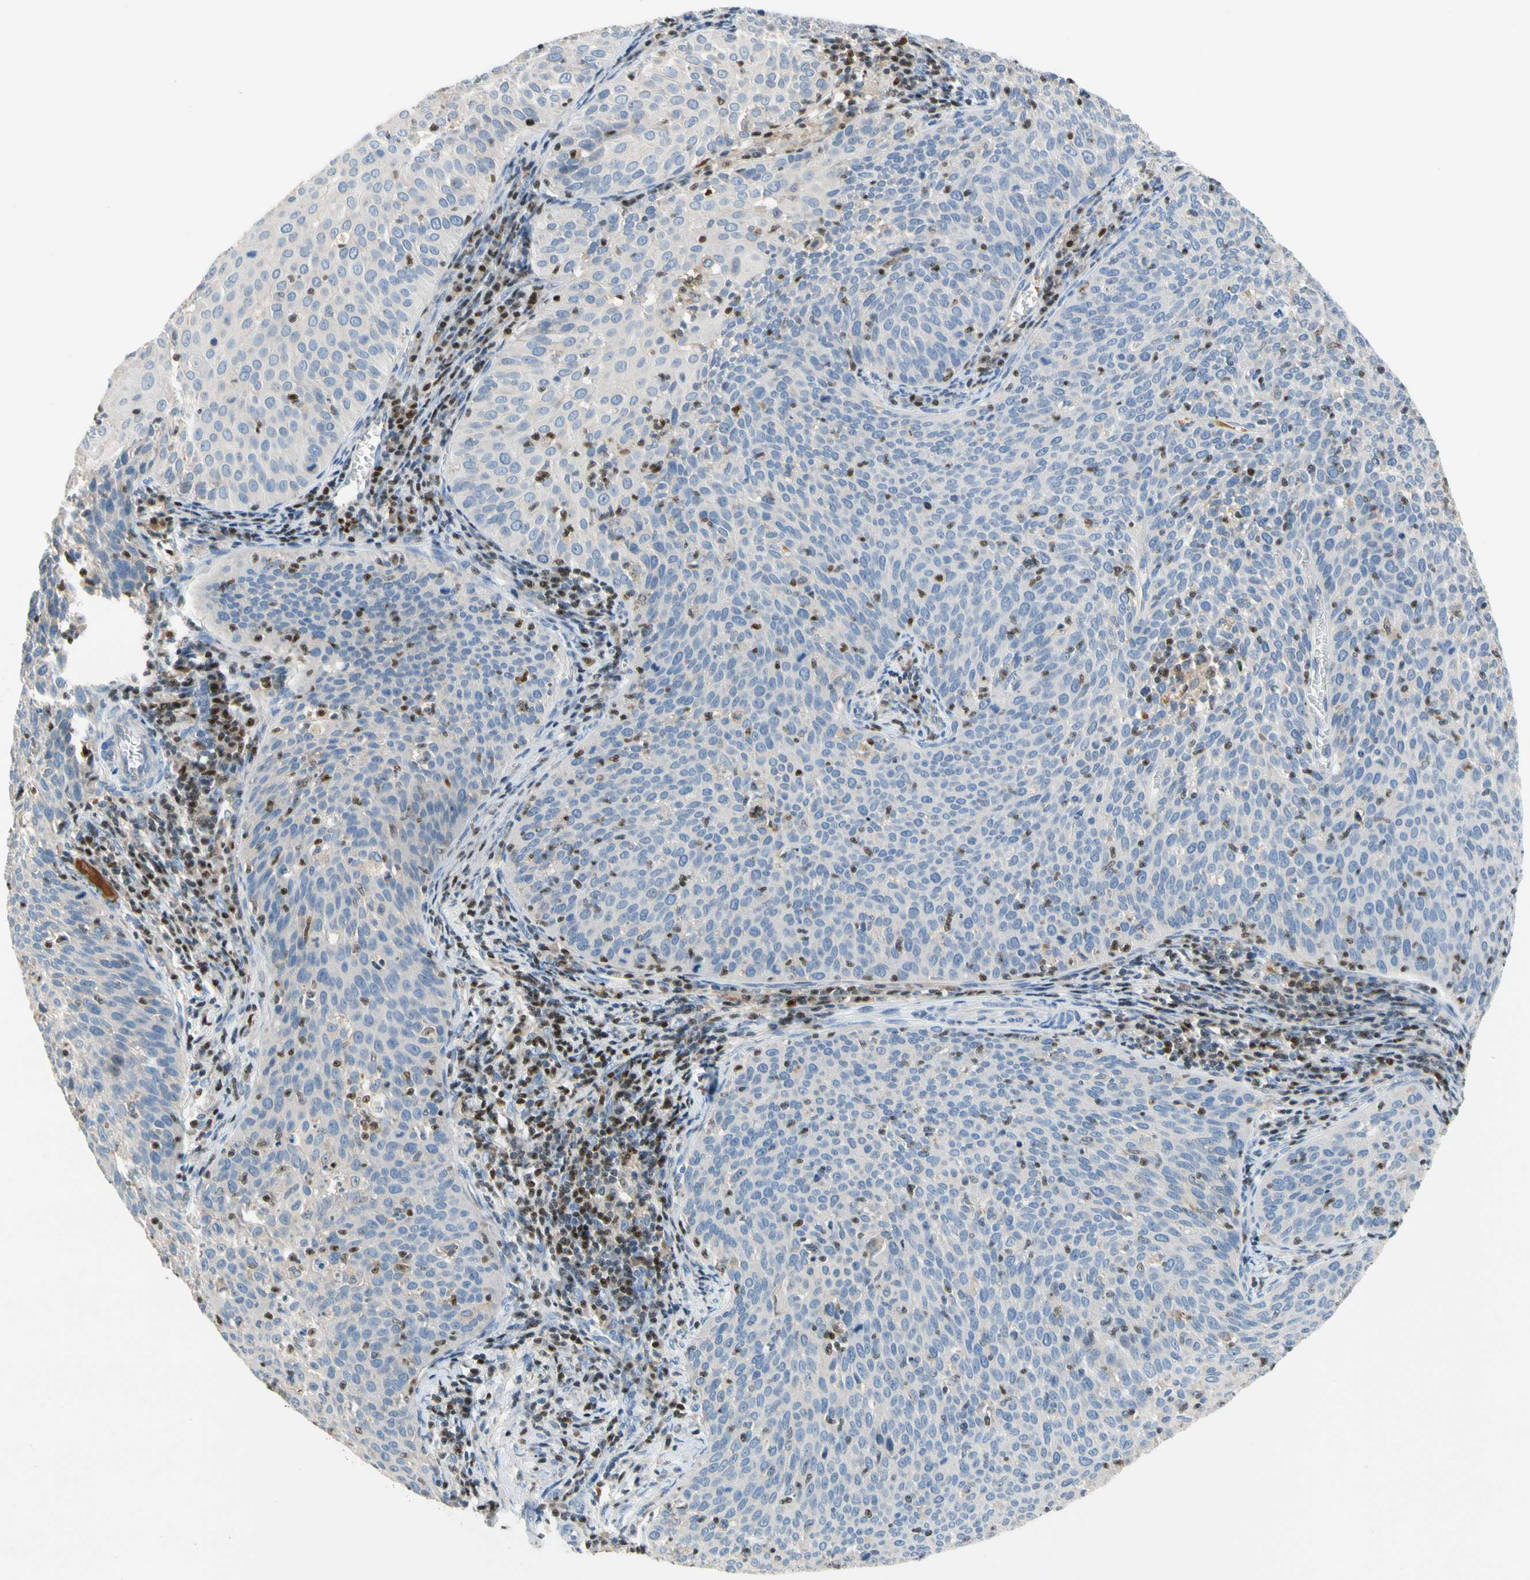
{"staining": {"intensity": "negative", "quantity": "none", "location": "none"}, "tissue": "cervical cancer", "cell_type": "Tumor cells", "image_type": "cancer", "snomed": [{"axis": "morphology", "description": "Squamous cell carcinoma, NOS"}, {"axis": "topography", "description": "Cervix"}], "caption": "Immunohistochemistry histopathology image of human cervical cancer (squamous cell carcinoma) stained for a protein (brown), which shows no staining in tumor cells.", "gene": "SP140", "patient": {"sex": "female", "age": 38}}